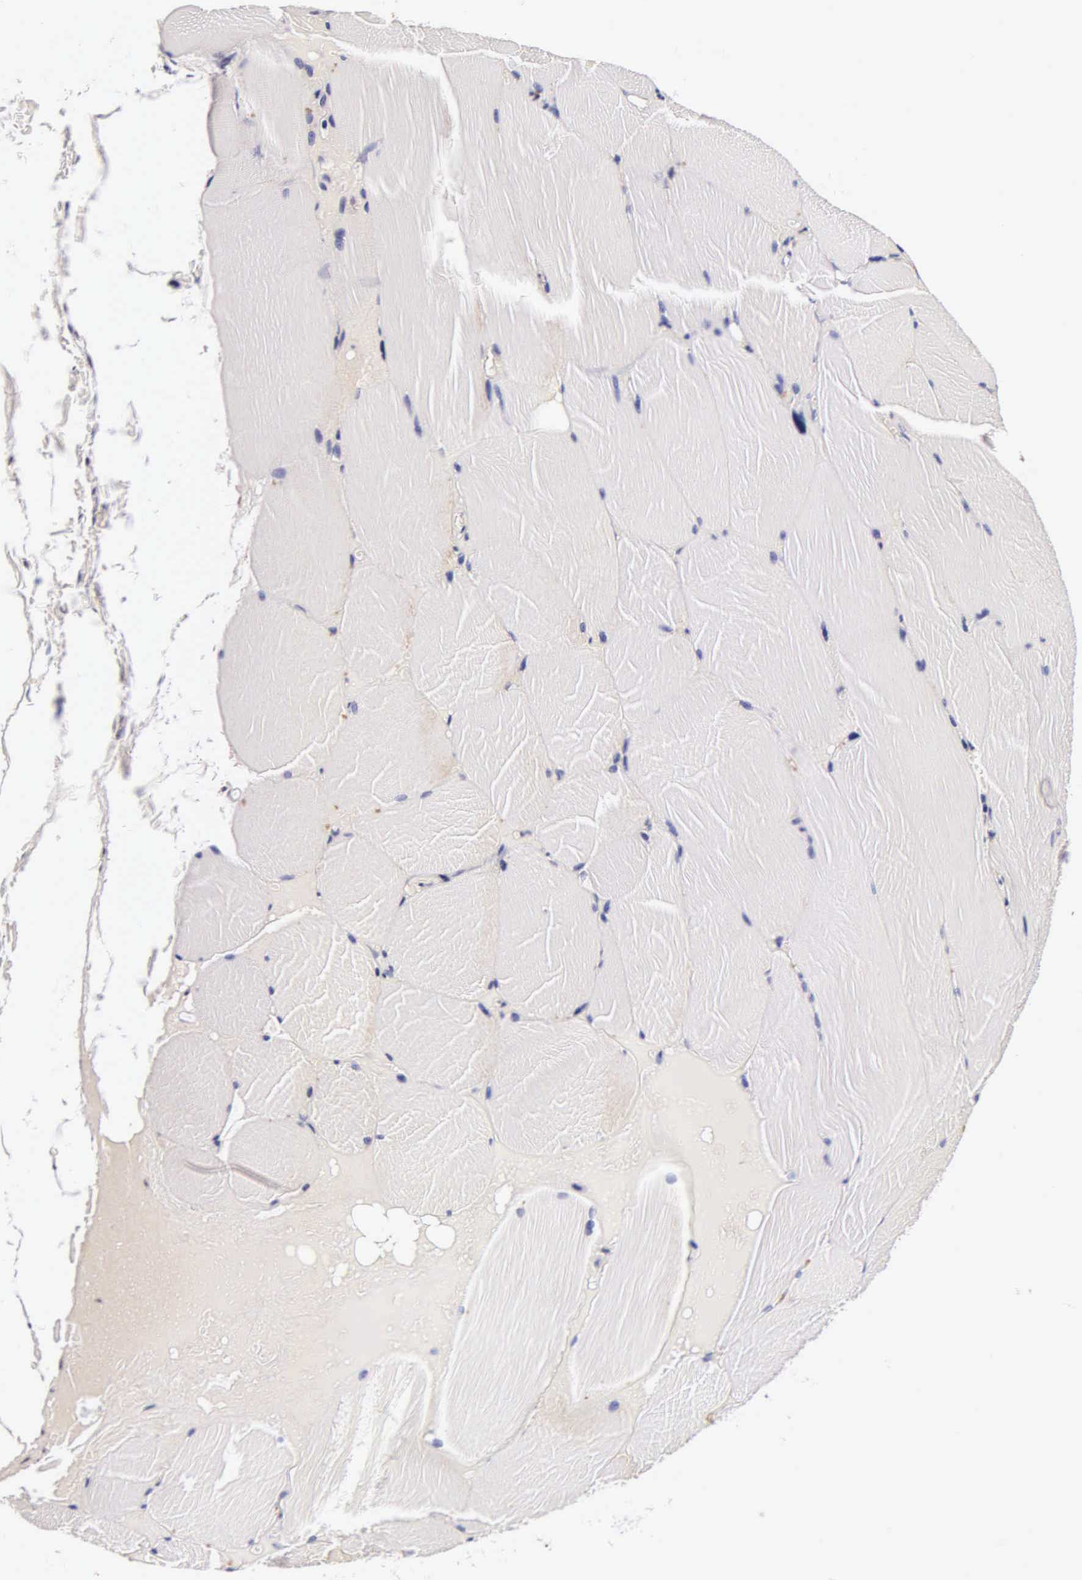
{"staining": {"intensity": "weak", "quantity": "<25%", "location": "cytoplasmic/membranous"}, "tissue": "skeletal muscle", "cell_type": "Myocytes", "image_type": "normal", "snomed": [{"axis": "morphology", "description": "Normal tissue, NOS"}, {"axis": "topography", "description": "Skeletal muscle"}], "caption": "High magnification brightfield microscopy of benign skeletal muscle stained with DAB (3,3'-diaminobenzidine) (brown) and counterstained with hematoxylin (blue): myocytes show no significant staining. (IHC, brightfield microscopy, high magnification).", "gene": "CTSB", "patient": {"sex": "male", "age": 71}}